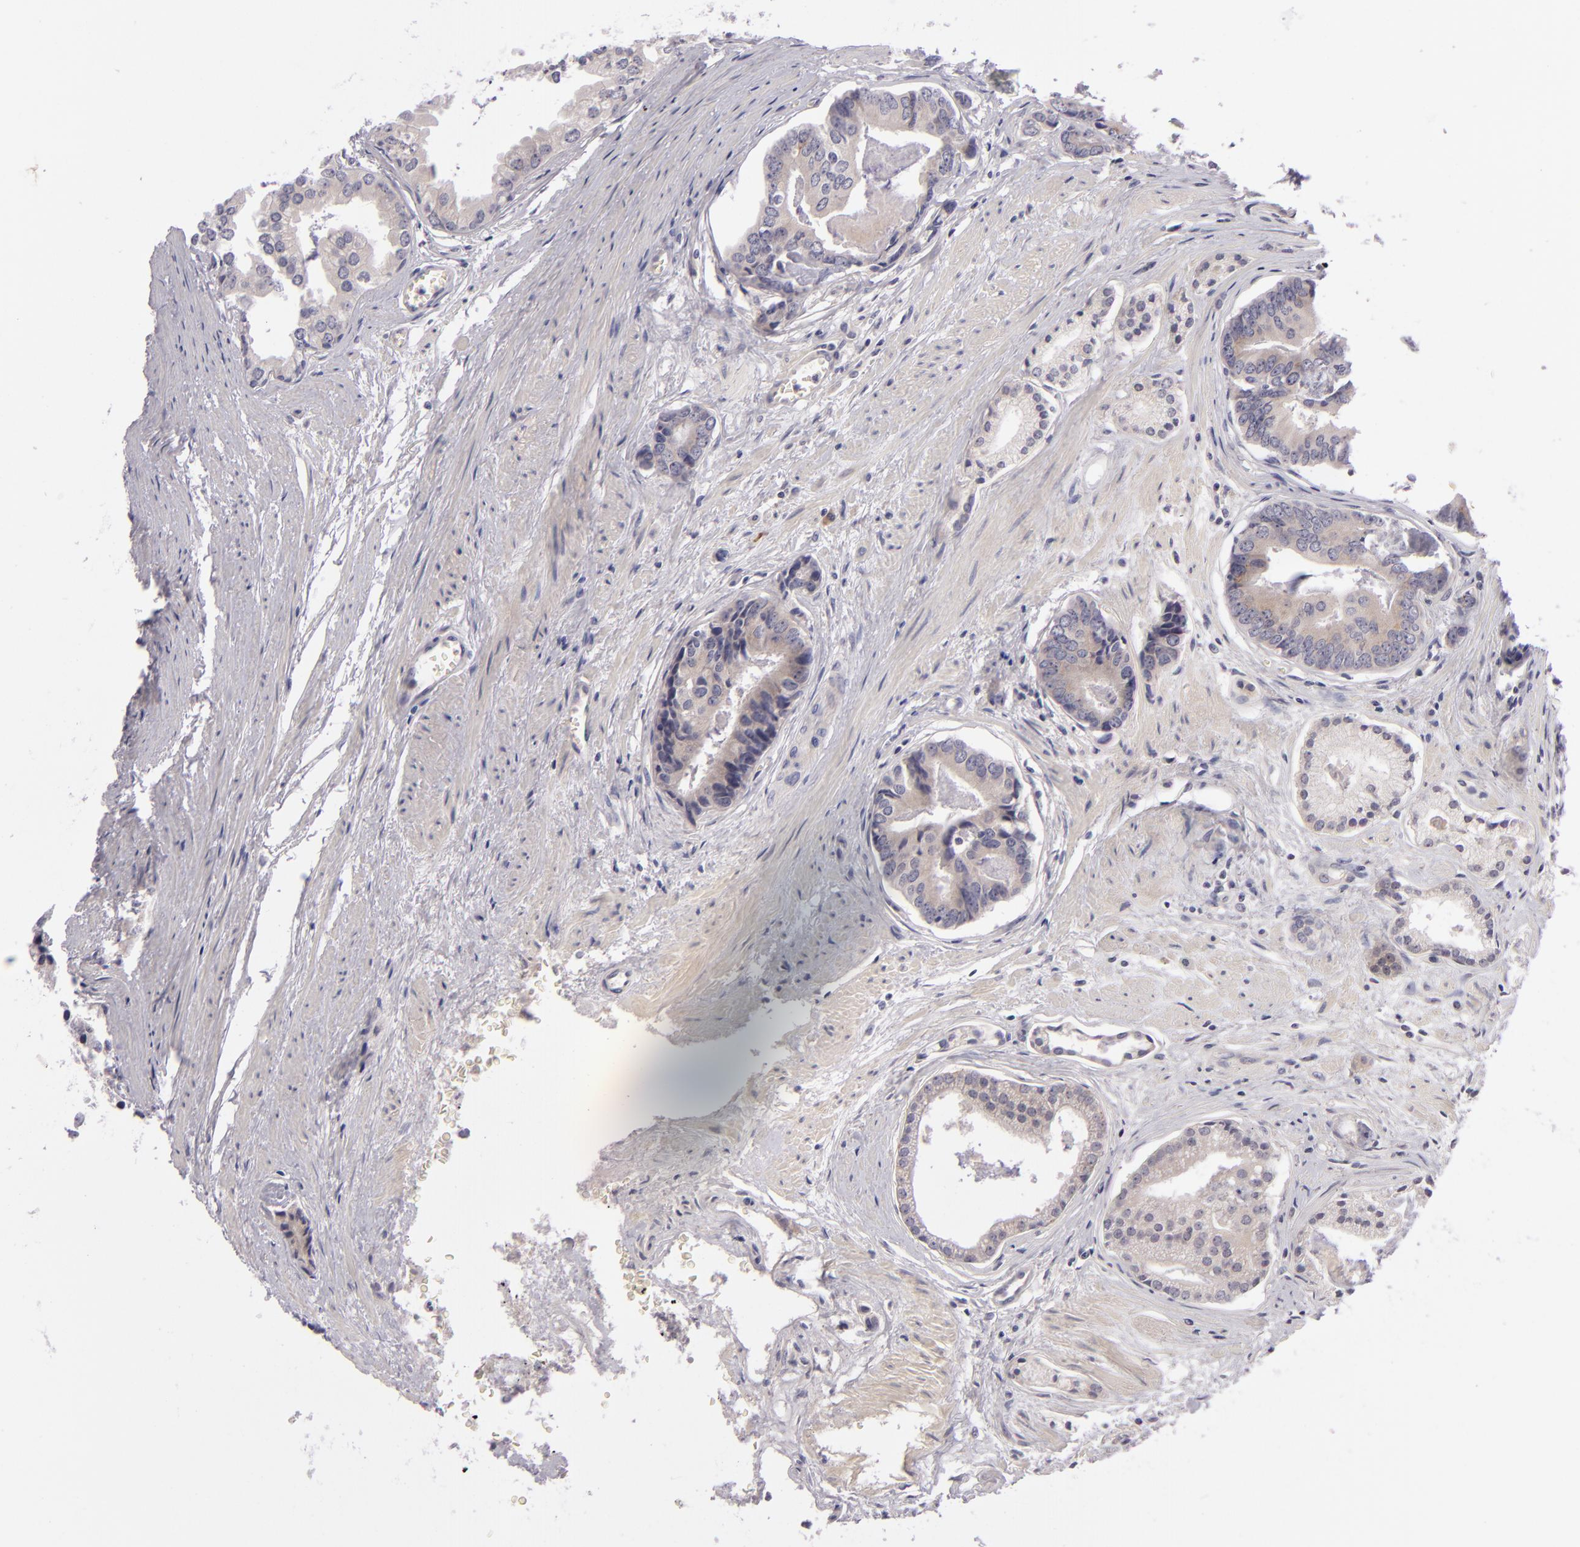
{"staining": {"intensity": "weak", "quantity": ">75%", "location": "cytoplasmic/membranous"}, "tissue": "prostate cancer", "cell_type": "Tumor cells", "image_type": "cancer", "snomed": [{"axis": "morphology", "description": "Adenocarcinoma, High grade"}, {"axis": "topography", "description": "Prostate"}], "caption": "A photomicrograph showing weak cytoplasmic/membranous expression in about >75% of tumor cells in prostate cancer, as visualized by brown immunohistochemical staining.", "gene": "DAG1", "patient": {"sex": "male", "age": 56}}